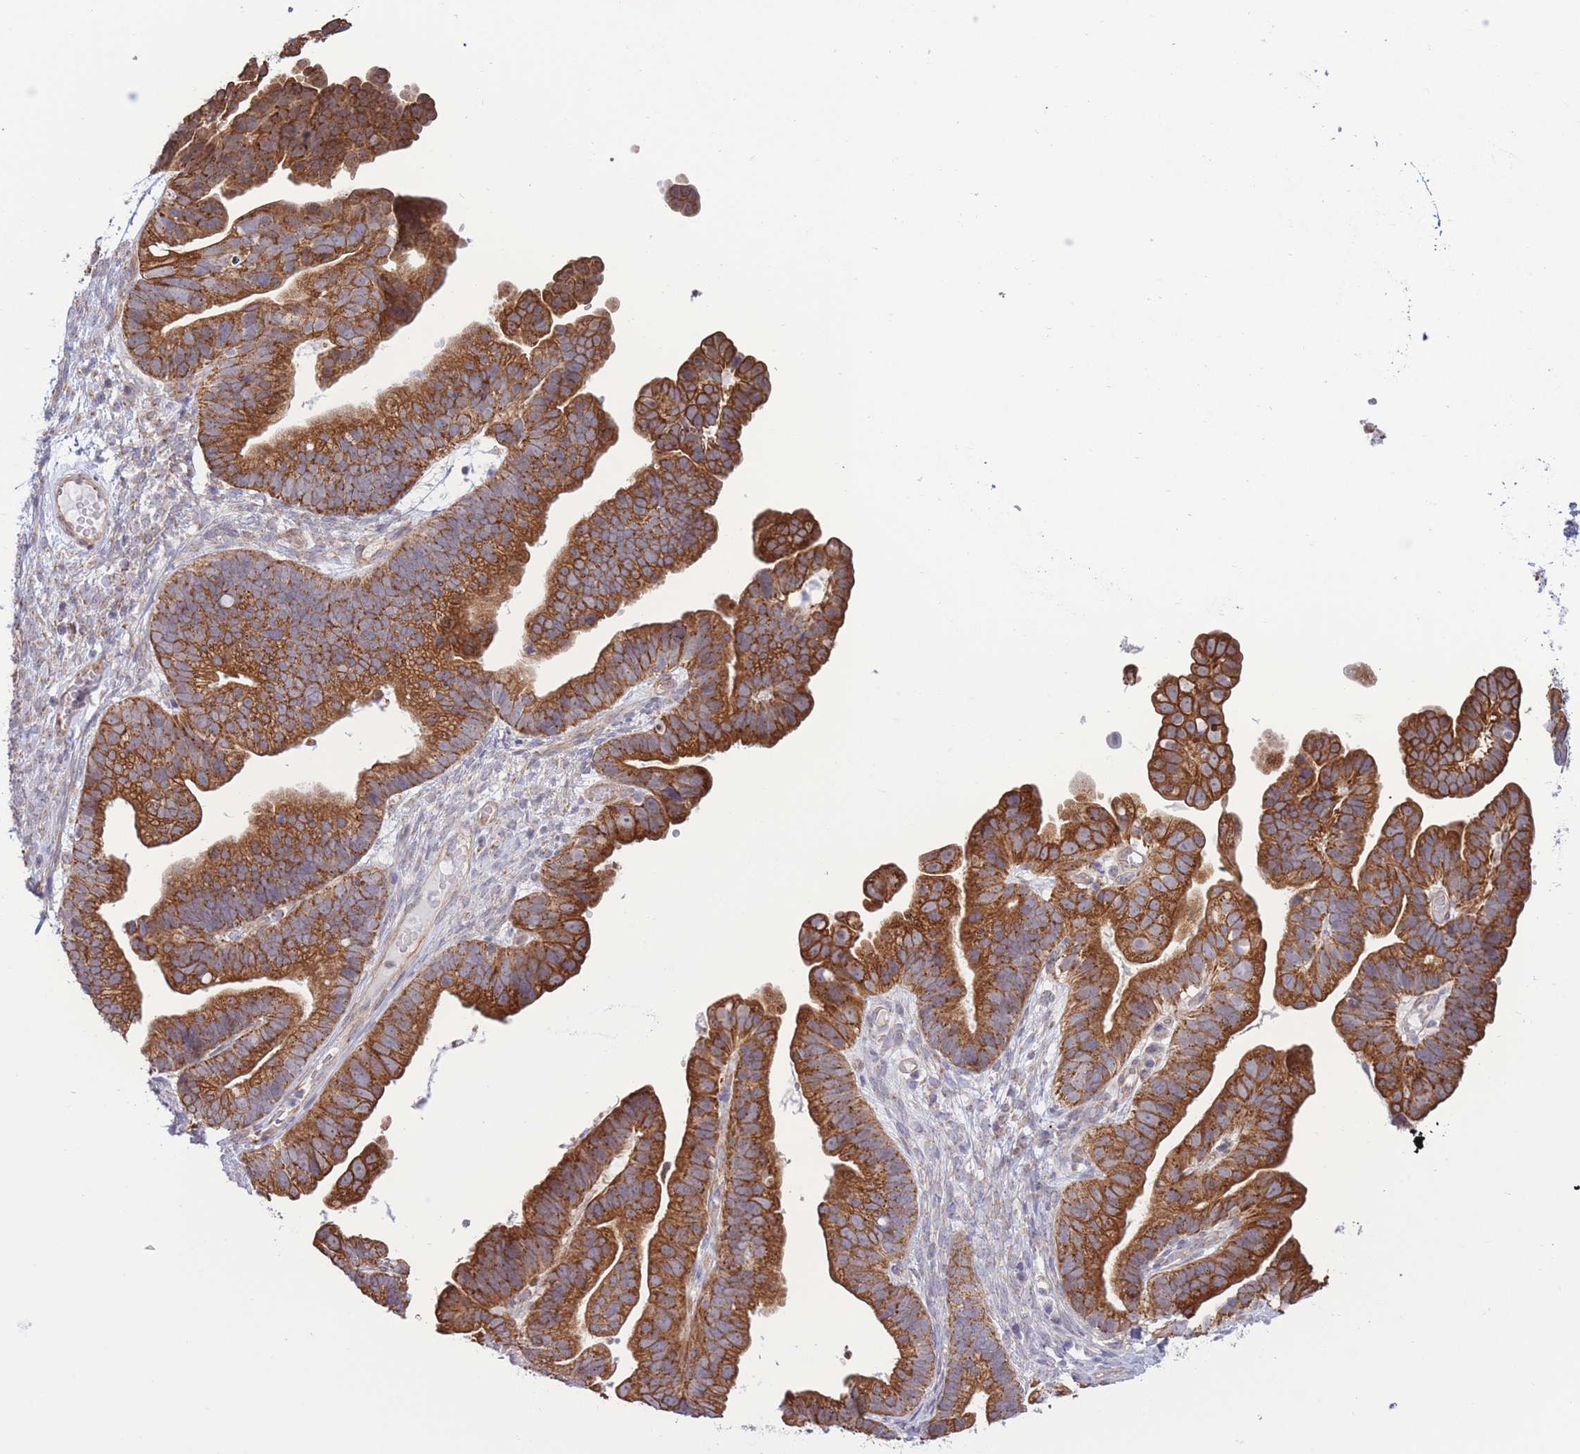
{"staining": {"intensity": "strong", "quantity": ">75%", "location": "cytoplasmic/membranous"}, "tissue": "ovarian cancer", "cell_type": "Tumor cells", "image_type": "cancer", "snomed": [{"axis": "morphology", "description": "Cystadenocarcinoma, serous, NOS"}, {"axis": "topography", "description": "Ovary"}], "caption": "Serous cystadenocarcinoma (ovarian) stained for a protein (brown) demonstrates strong cytoplasmic/membranous positive expression in about >75% of tumor cells.", "gene": "MRPS31", "patient": {"sex": "female", "age": 56}}